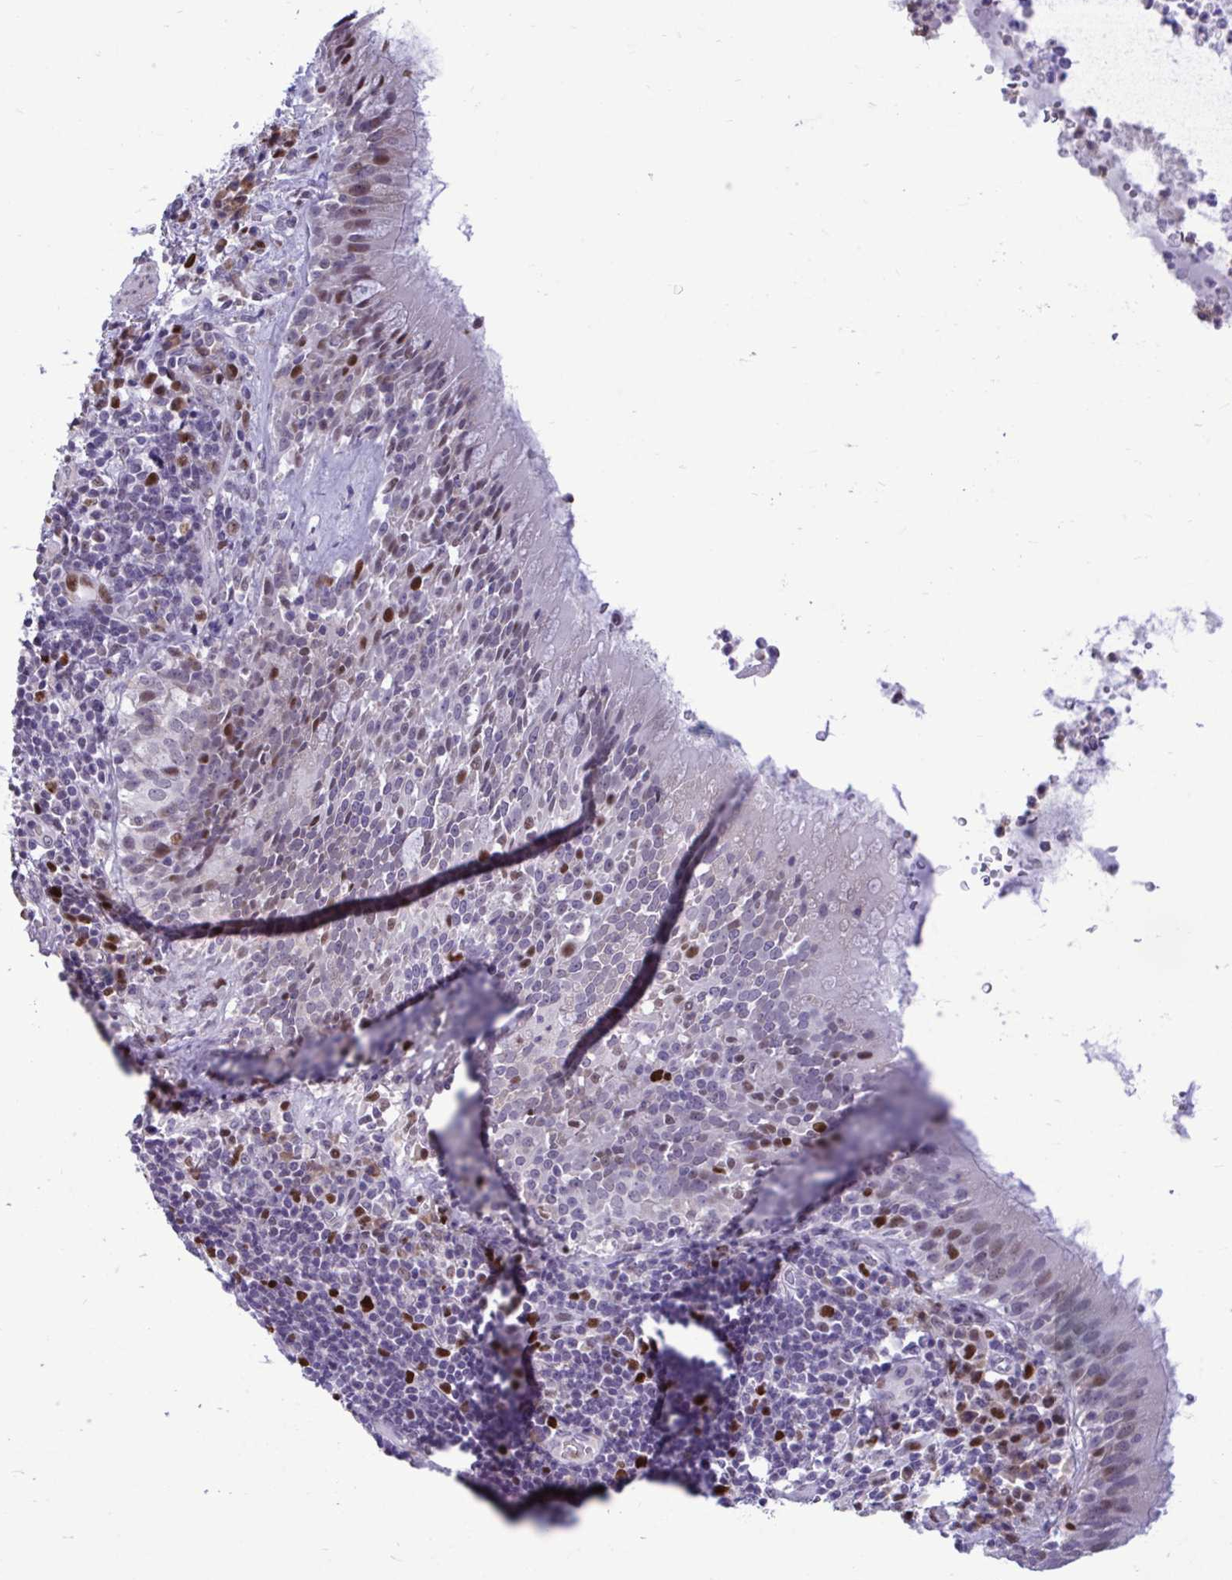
{"staining": {"intensity": "moderate", "quantity": "25%-75%", "location": "nuclear"}, "tissue": "bronchus", "cell_type": "Respiratory epithelial cells", "image_type": "normal", "snomed": [{"axis": "morphology", "description": "Normal tissue, NOS"}, {"axis": "topography", "description": "Cartilage tissue"}, {"axis": "topography", "description": "Bronchus"}], "caption": "Approximately 25%-75% of respiratory epithelial cells in benign bronchus demonstrate moderate nuclear protein staining as visualized by brown immunohistochemical staining.", "gene": "C1QL2", "patient": {"sex": "male", "age": 56}}